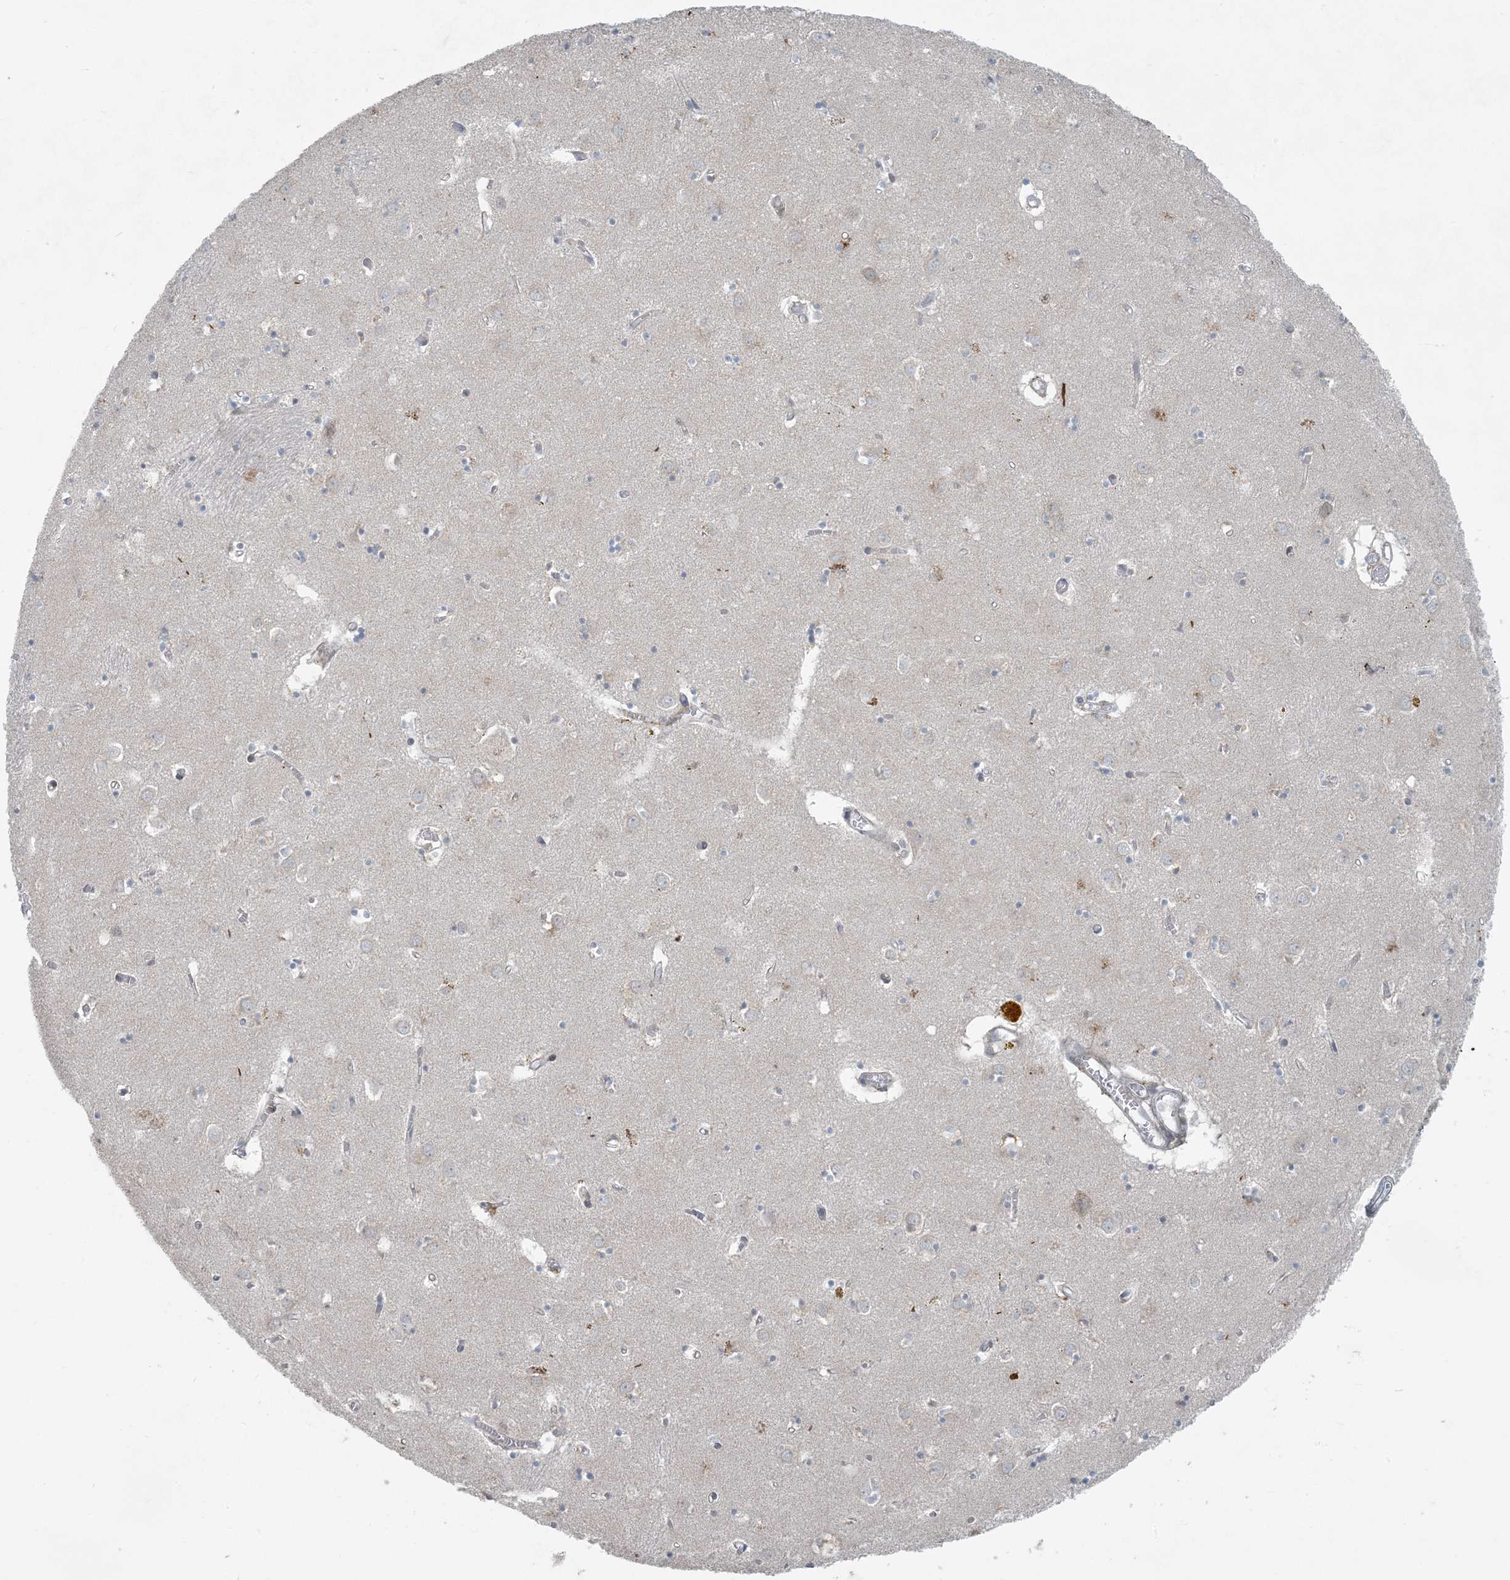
{"staining": {"intensity": "negative", "quantity": "none", "location": "none"}, "tissue": "caudate", "cell_type": "Glial cells", "image_type": "normal", "snomed": [{"axis": "morphology", "description": "Normal tissue, NOS"}, {"axis": "topography", "description": "Lateral ventricle wall"}], "caption": "Immunohistochemistry histopathology image of unremarkable human caudate stained for a protein (brown), which reveals no expression in glial cells.", "gene": "HACL1", "patient": {"sex": "male", "age": 70}}